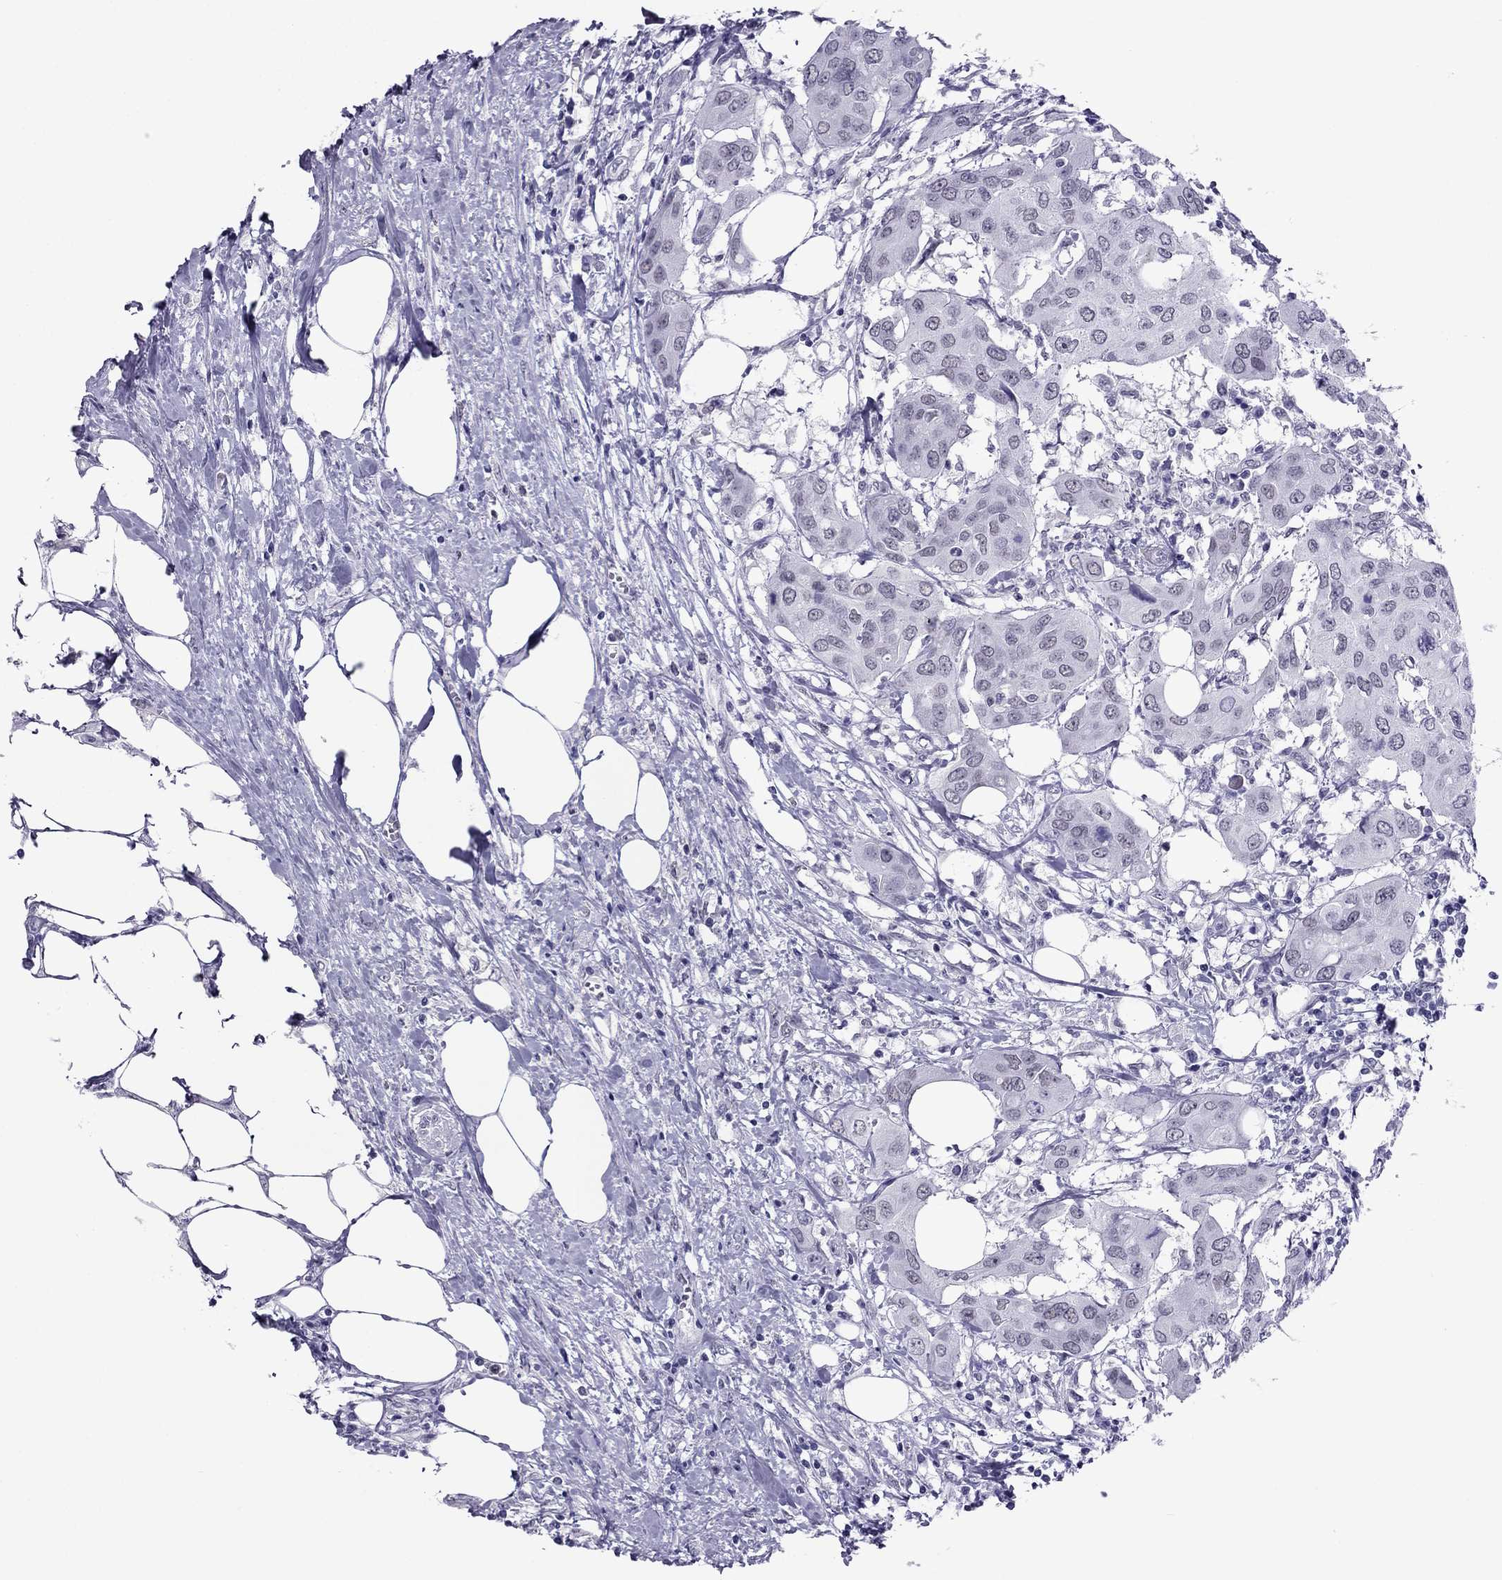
{"staining": {"intensity": "negative", "quantity": "none", "location": "none"}, "tissue": "urothelial cancer", "cell_type": "Tumor cells", "image_type": "cancer", "snomed": [{"axis": "morphology", "description": "Urothelial carcinoma, NOS"}, {"axis": "morphology", "description": "Urothelial carcinoma, High grade"}, {"axis": "topography", "description": "Urinary bladder"}], "caption": "Immunohistochemical staining of urothelial cancer displays no significant expression in tumor cells.", "gene": "MYLK3", "patient": {"sex": "male", "age": 63}}